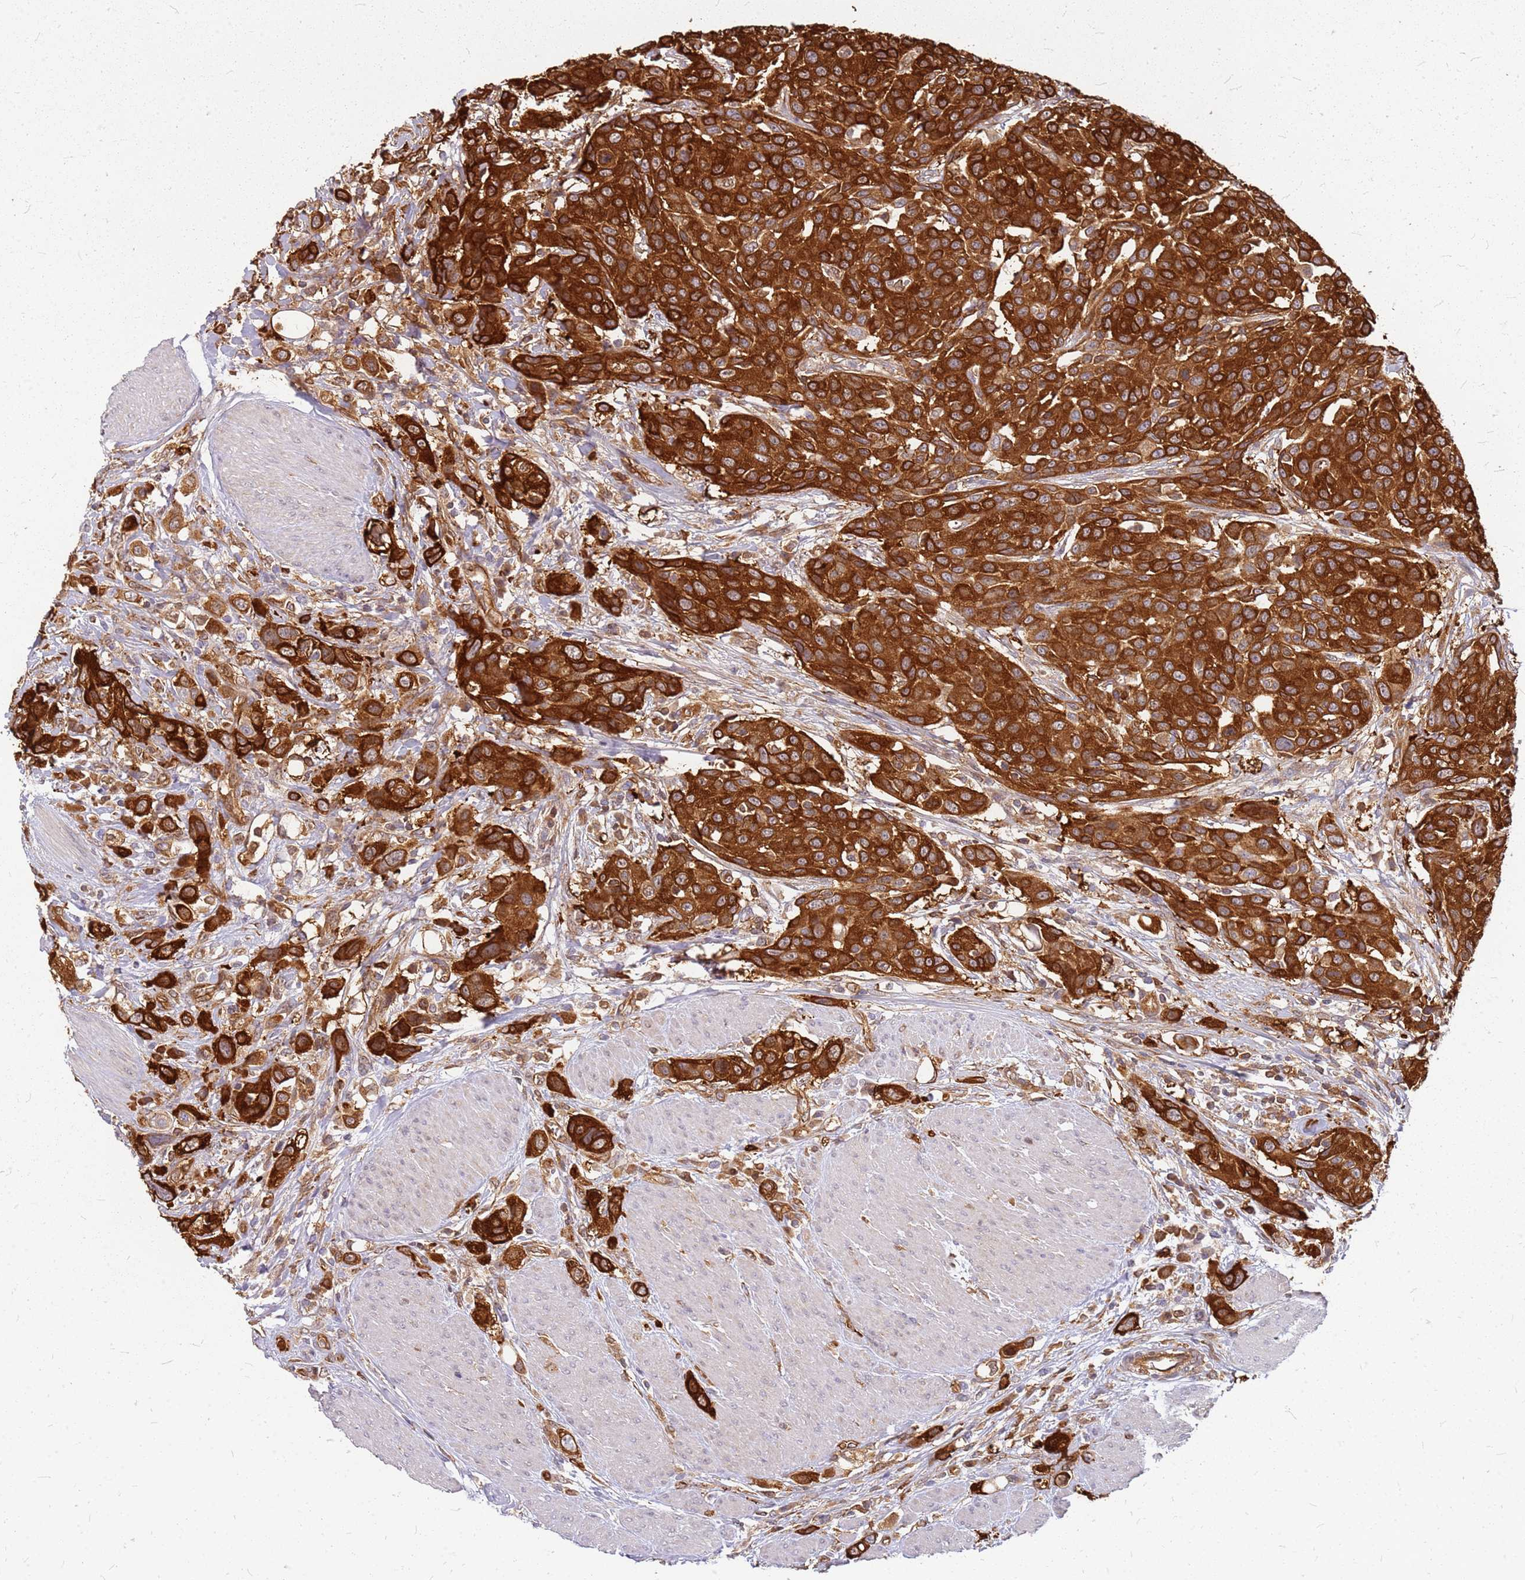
{"staining": {"intensity": "strong", "quantity": ">75%", "location": "cytoplasmic/membranous"}, "tissue": "urothelial cancer", "cell_type": "Tumor cells", "image_type": "cancer", "snomed": [{"axis": "morphology", "description": "Urothelial carcinoma, High grade"}, {"axis": "topography", "description": "Urinary bladder"}], "caption": "The photomicrograph shows a brown stain indicating the presence of a protein in the cytoplasmic/membranous of tumor cells in urothelial cancer.", "gene": "HDX", "patient": {"sex": "male", "age": 50}}